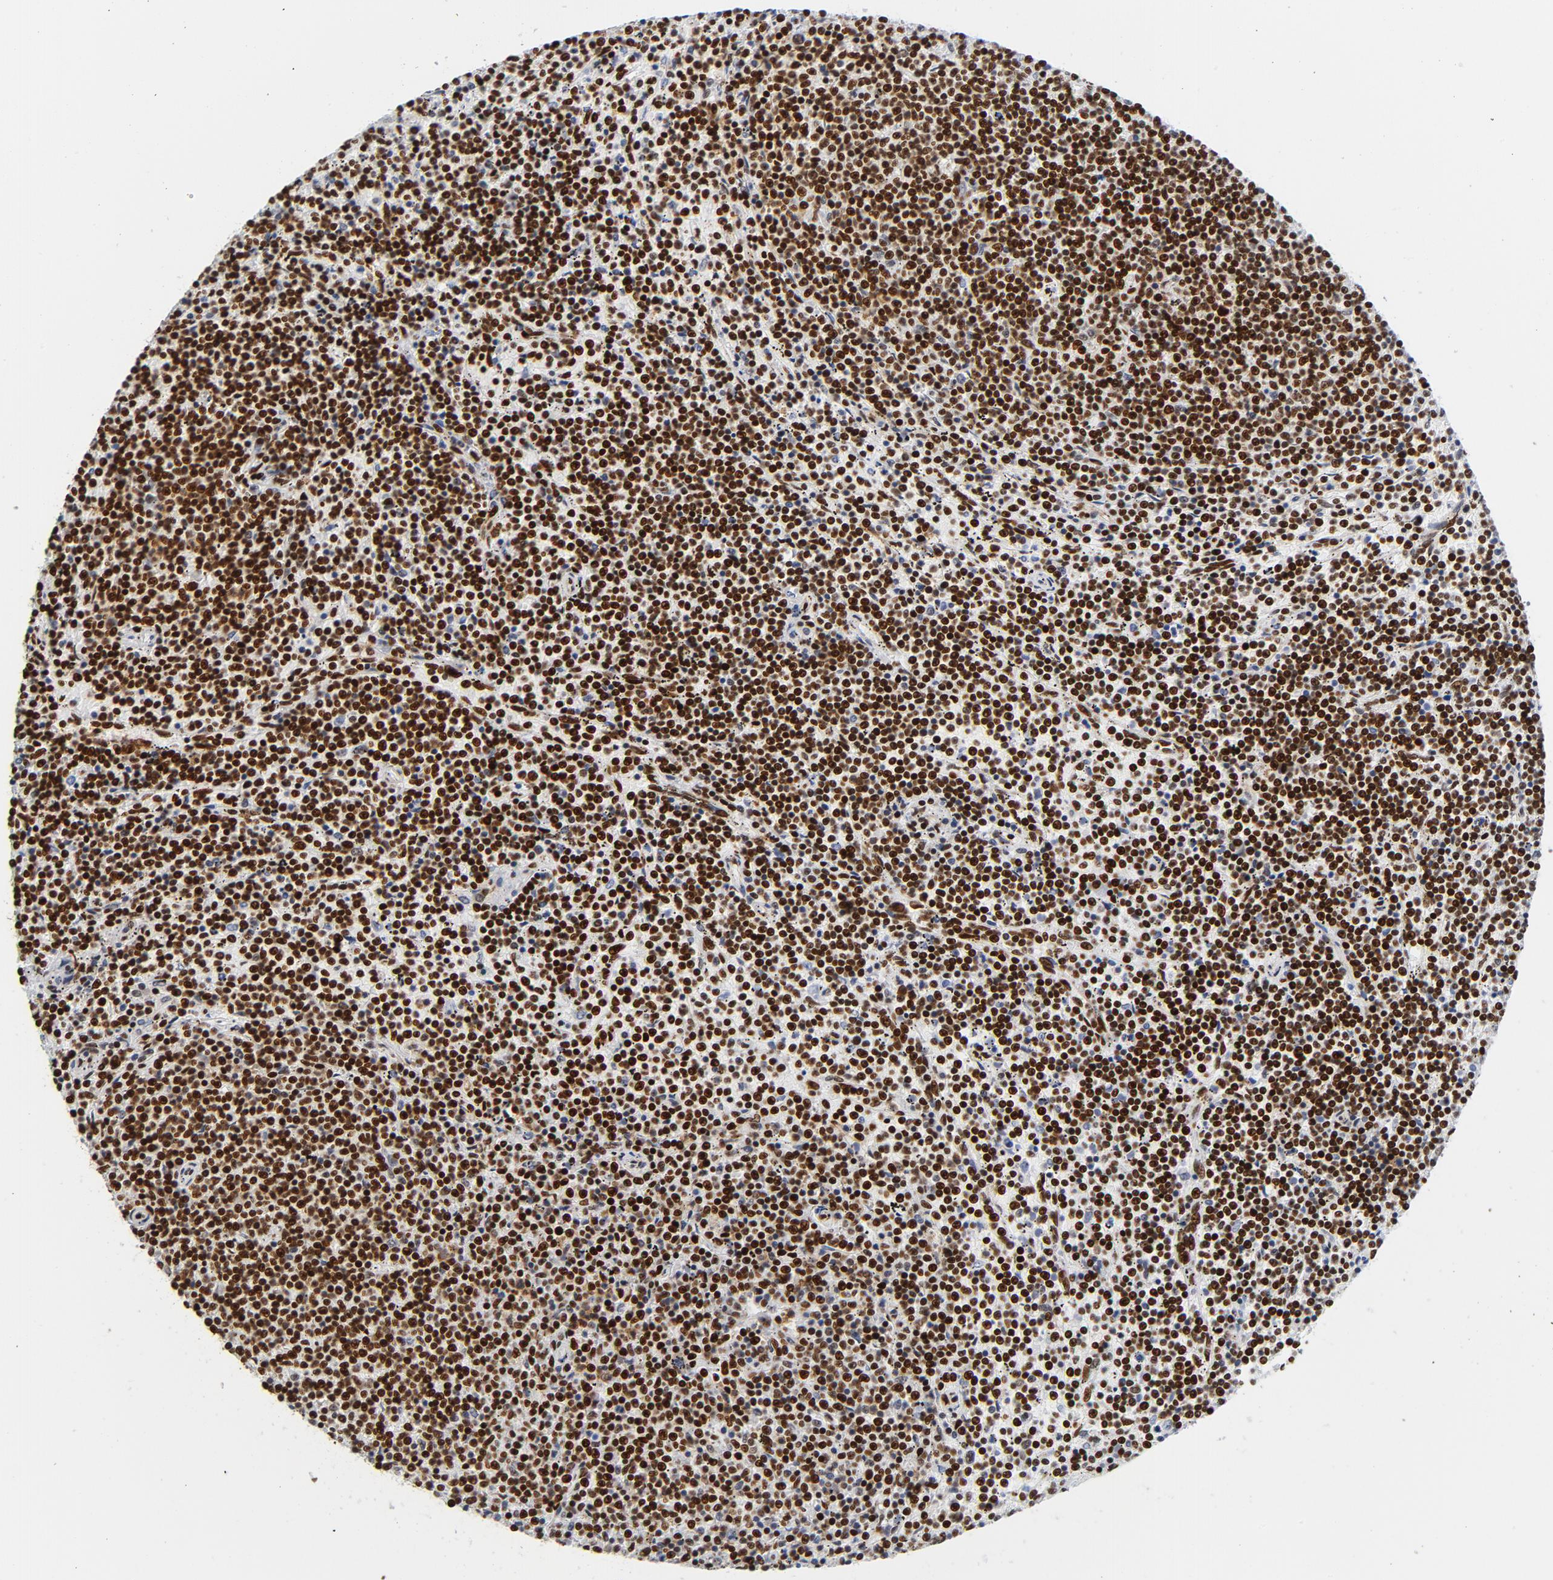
{"staining": {"intensity": "strong", "quantity": ">75%", "location": "nuclear"}, "tissue": "lymphoma", "cell_type": "Tumor cells", "image_type": "cancer", "snomed": [{"axis": "morphology", "description": "Malignant lymphoma, non-Hodgkin's type, Low grade"}, {"axis": "topography", "description": "Spleen"}], "caption": "Strong nuclear positivity for a protein is seen in approximately >75% of tumor cells of lymphoma using IHC.", "gene": "XRCC5", "patient": {"sex": "female", "age": 50}}